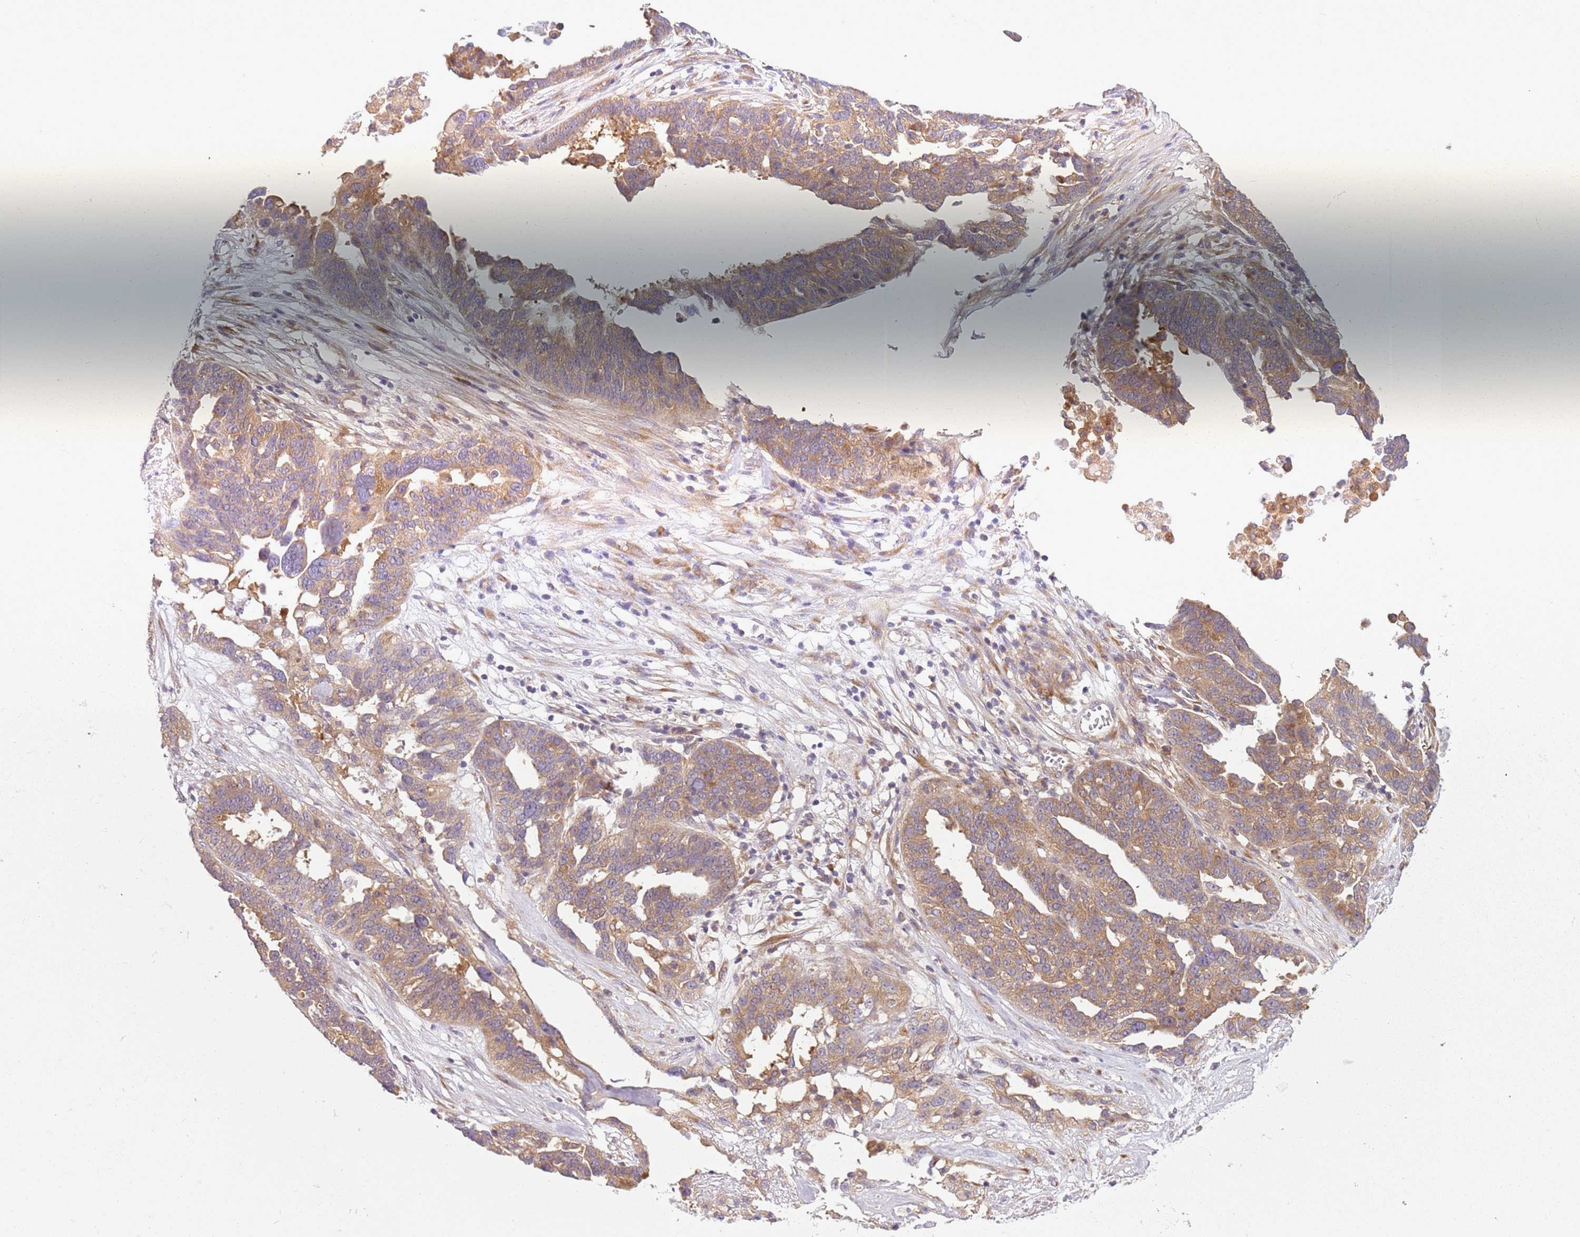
{"staining": {"intensity": "moderate", "quantity": "25%-75%", "location": "cytoplasmic/membranous"}, "tissue": "ovarian cancer", "cell_type": "Tumor cells", "image_type": "cancer", "snomed": [{"axis": "morphology", "description": "Cystadenocarcinoma, serous, NOS"}, {"axis": "topography", "description": "Ovary"}], "caption": "Moderate cytoplasmic/membranous staining for a protein is seen in about 25%-75% of tumor cells of ovarian serous cystadenocarcinoma using immunohistochemistry.", "gene": "RPS28", "patient": {"sex": "female", "age": 59}}